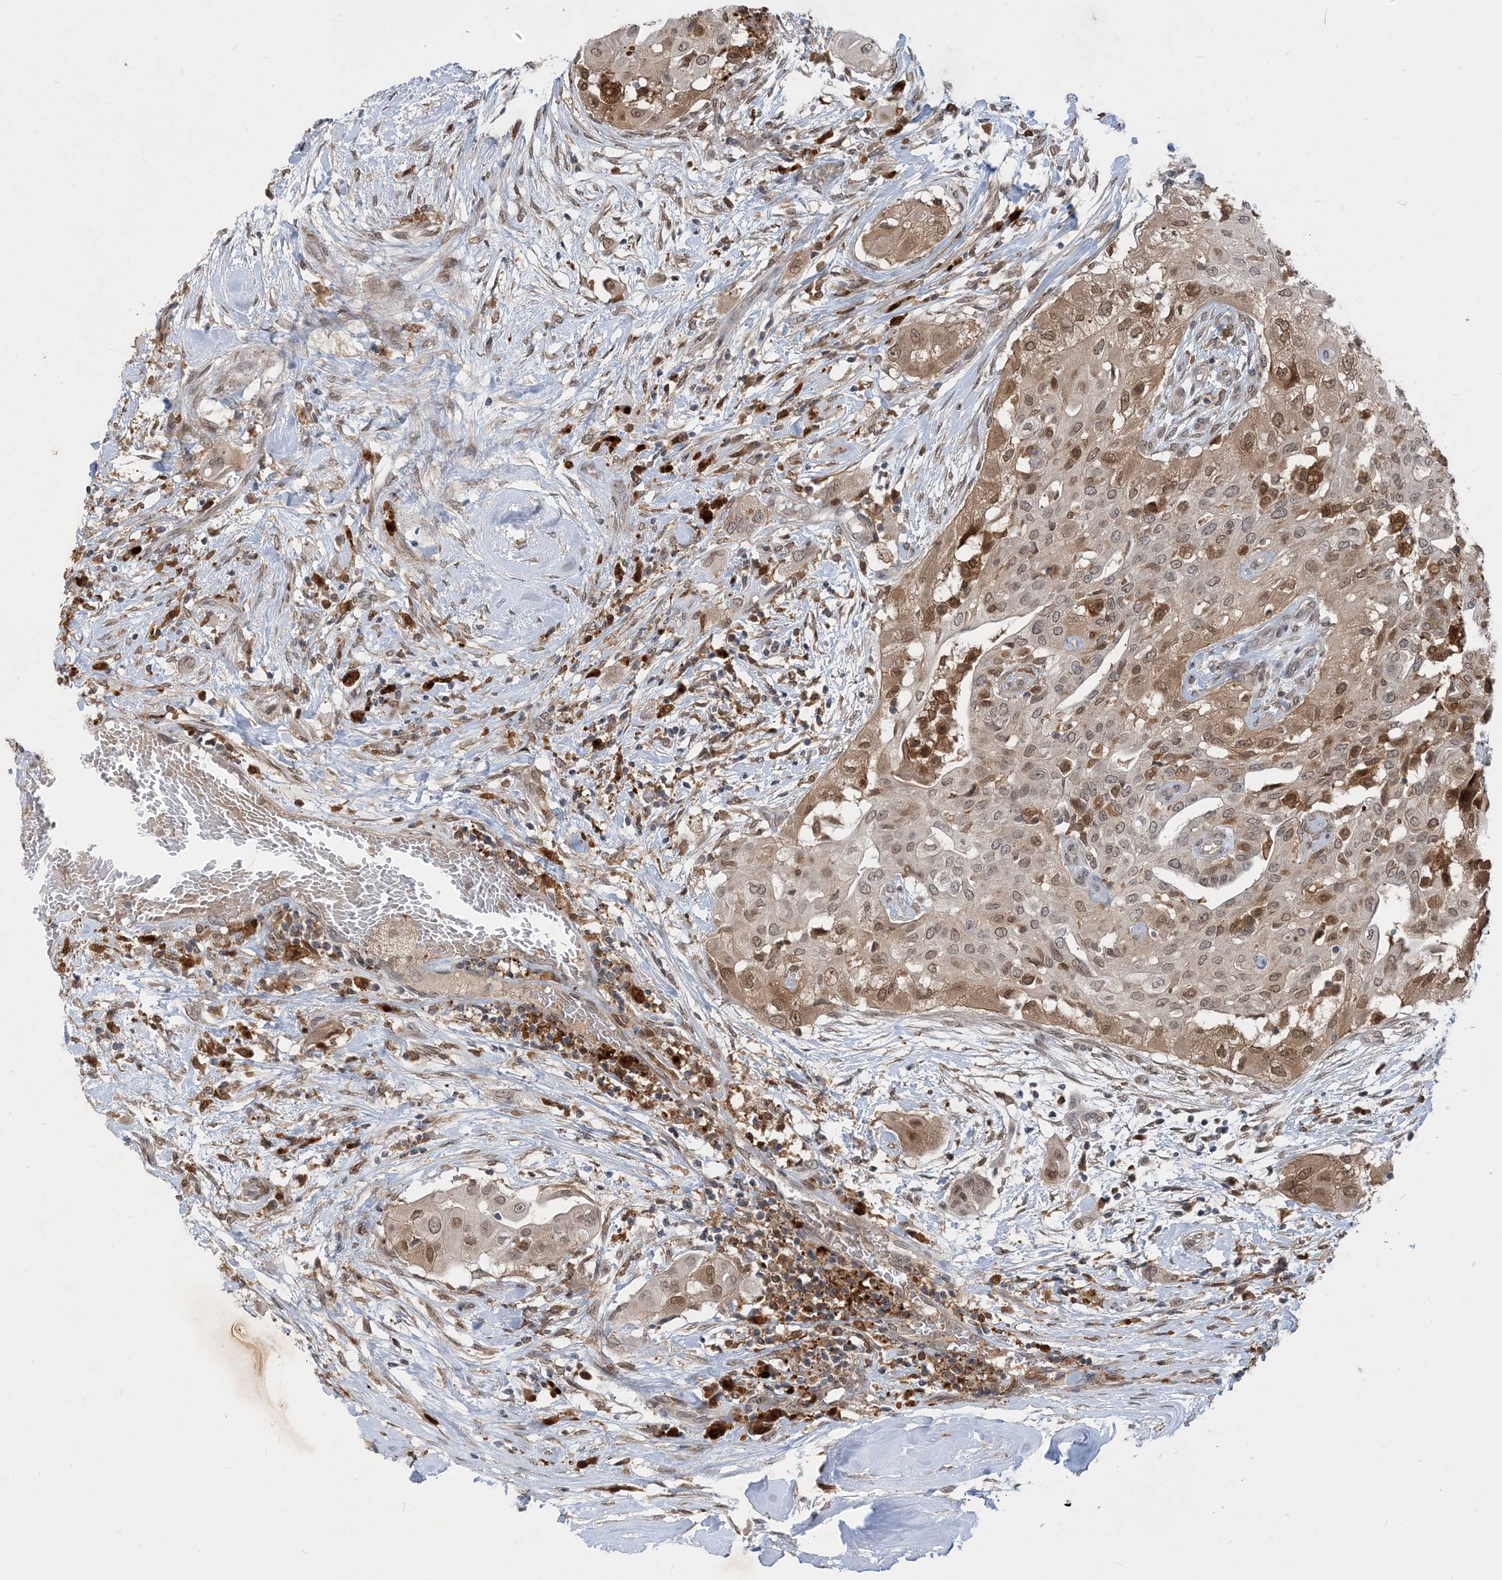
{"staining": {"intensity": "moderate", "quantity": ">75%", "location": "cytoplasmic/membranous,nuclear"}, "tissue": "thyroid cancer", "cell_type": "Tumor cells", "image_type": "cancer", "snomed": [{"axis": "morphology", "description": "Papillary adenocarcinoma, NOS"}, {"axis": "topography", "description": "Thyroid gland"}], "caption": "This is an image of immunohistochemistry (IHC) staining of thyroid papillary adenocarcinoma, which shows moderate expression in the cytoplasmic/membranous and nuclear of tumor cells.", "gene": "NAGK", "patient": {"sex": "female", "age": 59}}